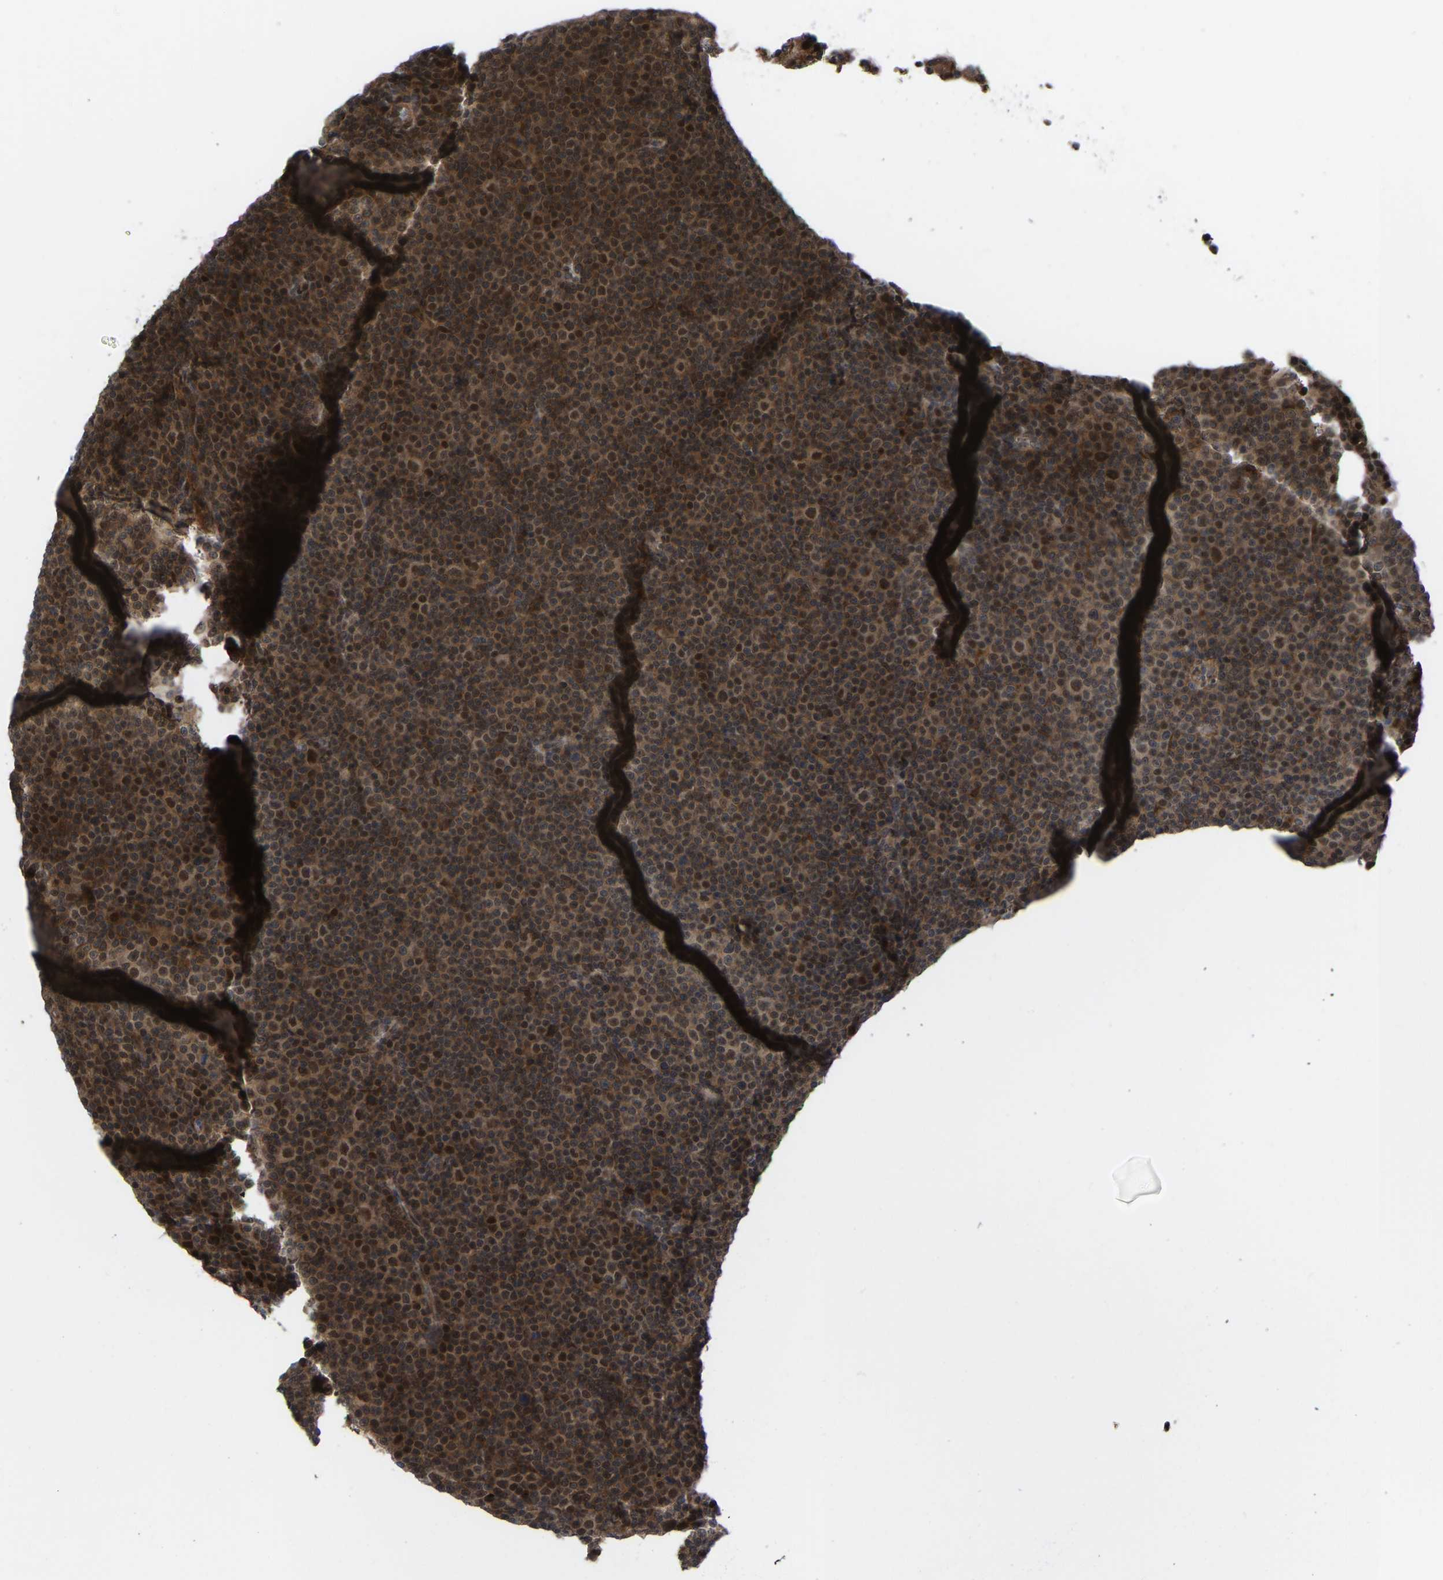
{"staining": {"intensity": "strong", "quantity": ">75%", "location": "cytoplasmic/membranous,nuclear"}, "tissue": "lymphoma", "cell_type": "Tumor cells", "image_type": "cancer", "snomed": [{"axis": "morphology", "description": "Malignant lymphoma, non-Hodgkin's type, Low grade"}, {"axis": "topography", "description": "Lymph node"}], "caption": "This micrograph displays immunohistochemistry staining of low-grade malignant lymphoma, non-Hodgkin's type, with high strong cytoplasmic/membranous and nuclear expression in about >75% of tumor cells.", "gene": "CYP7B1", "patient": {"sex": "female", "age": 67}}